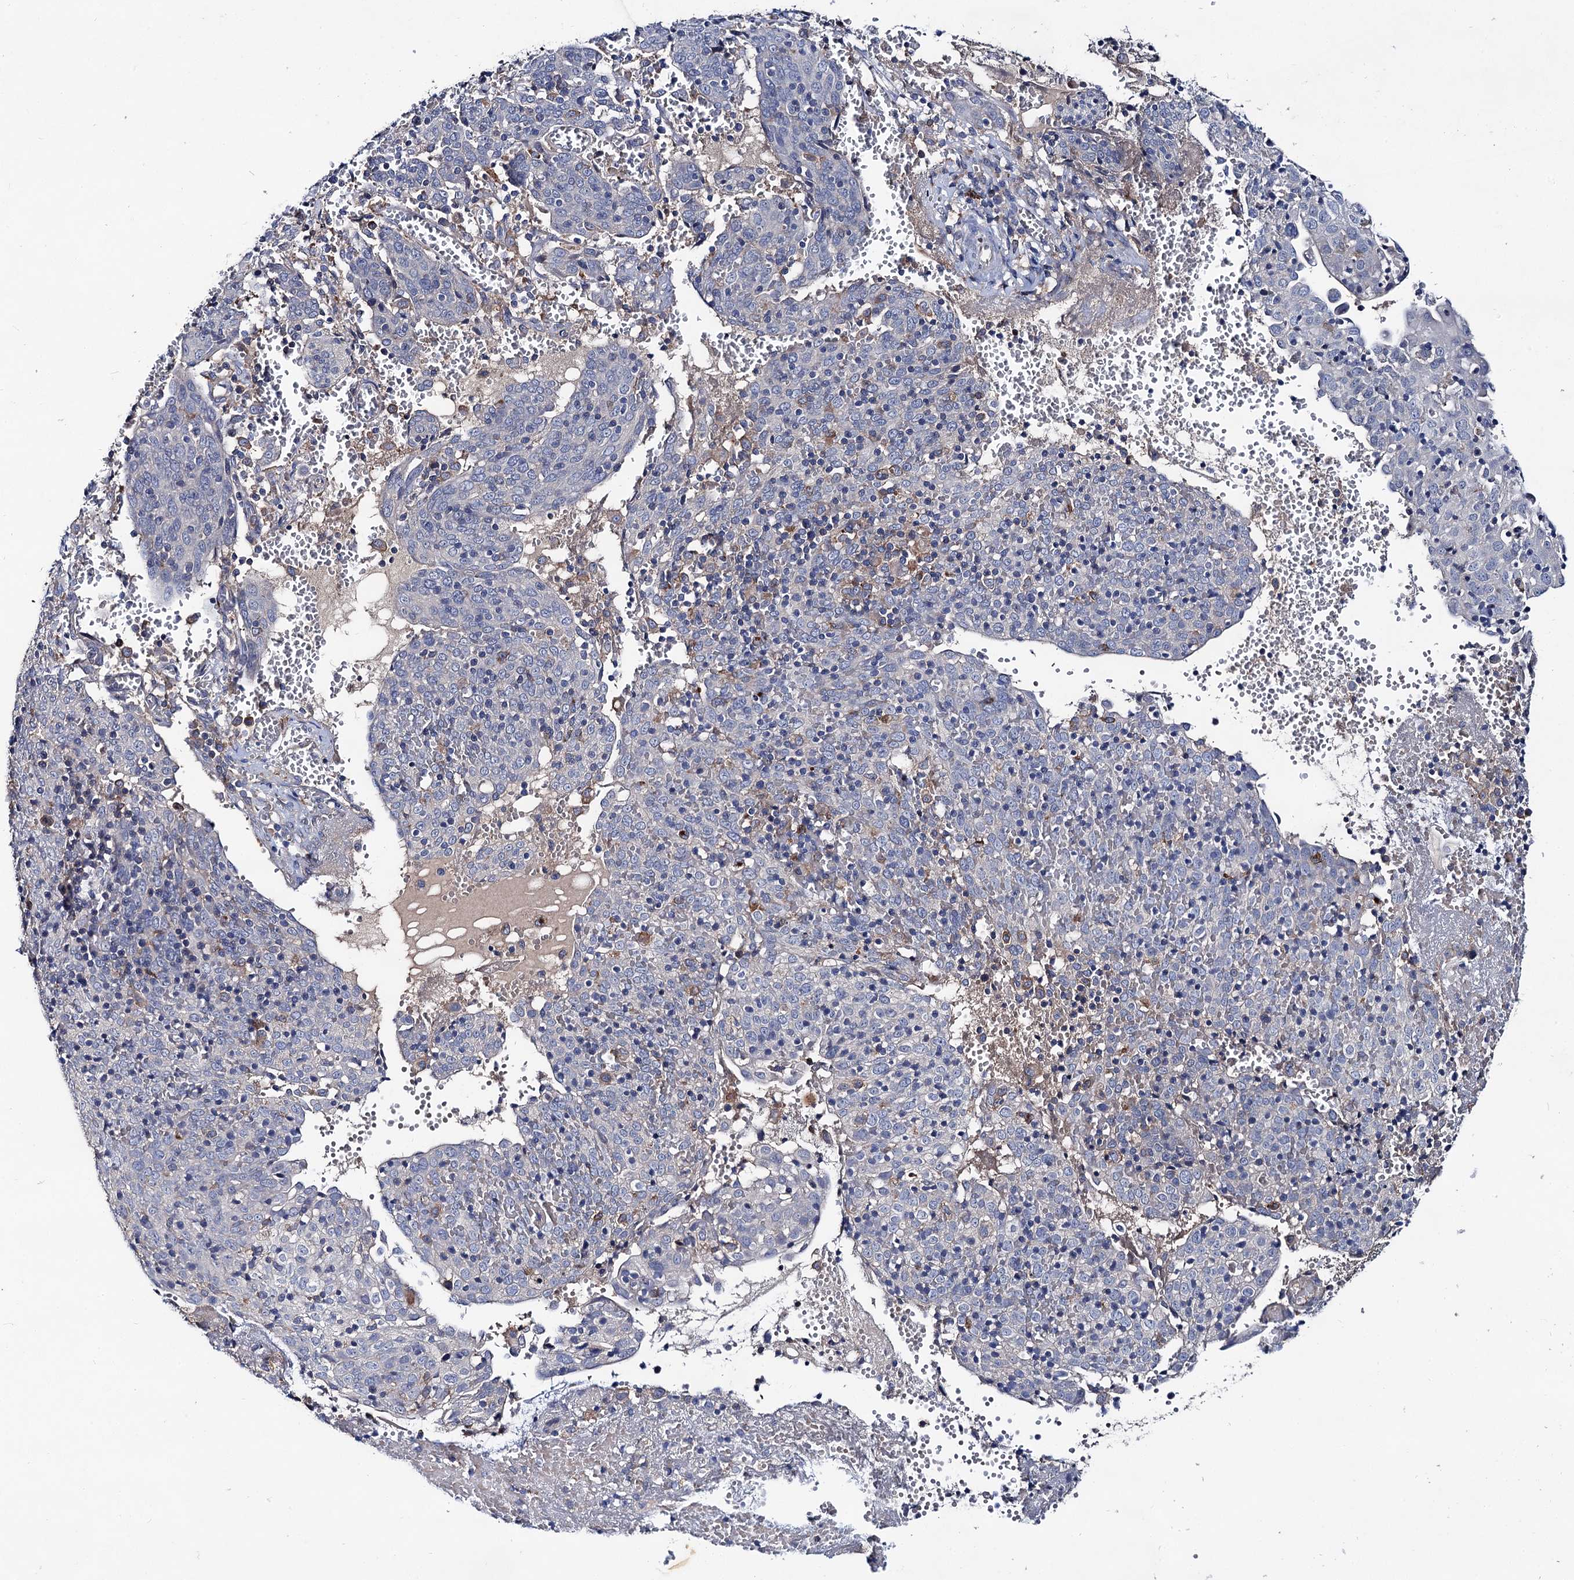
{"staining": {"intensity": "negative", "quantity": "none", "location": "none"}, "tissue": "cervical cancer", "cell_type": "Tumor cells", "image_type": "cancer", "snomed": [{"axis": "morphology", "description": "Squamous cell carcinoma, NOS"}, {"axis": "topography", "description": "Cervix"}], "caption": "Tumor cells show no significant positivity in cervical squamous cell carcinoma.", "gene": "HVCN1", "patient": {"sex": "female", "age": 67}}